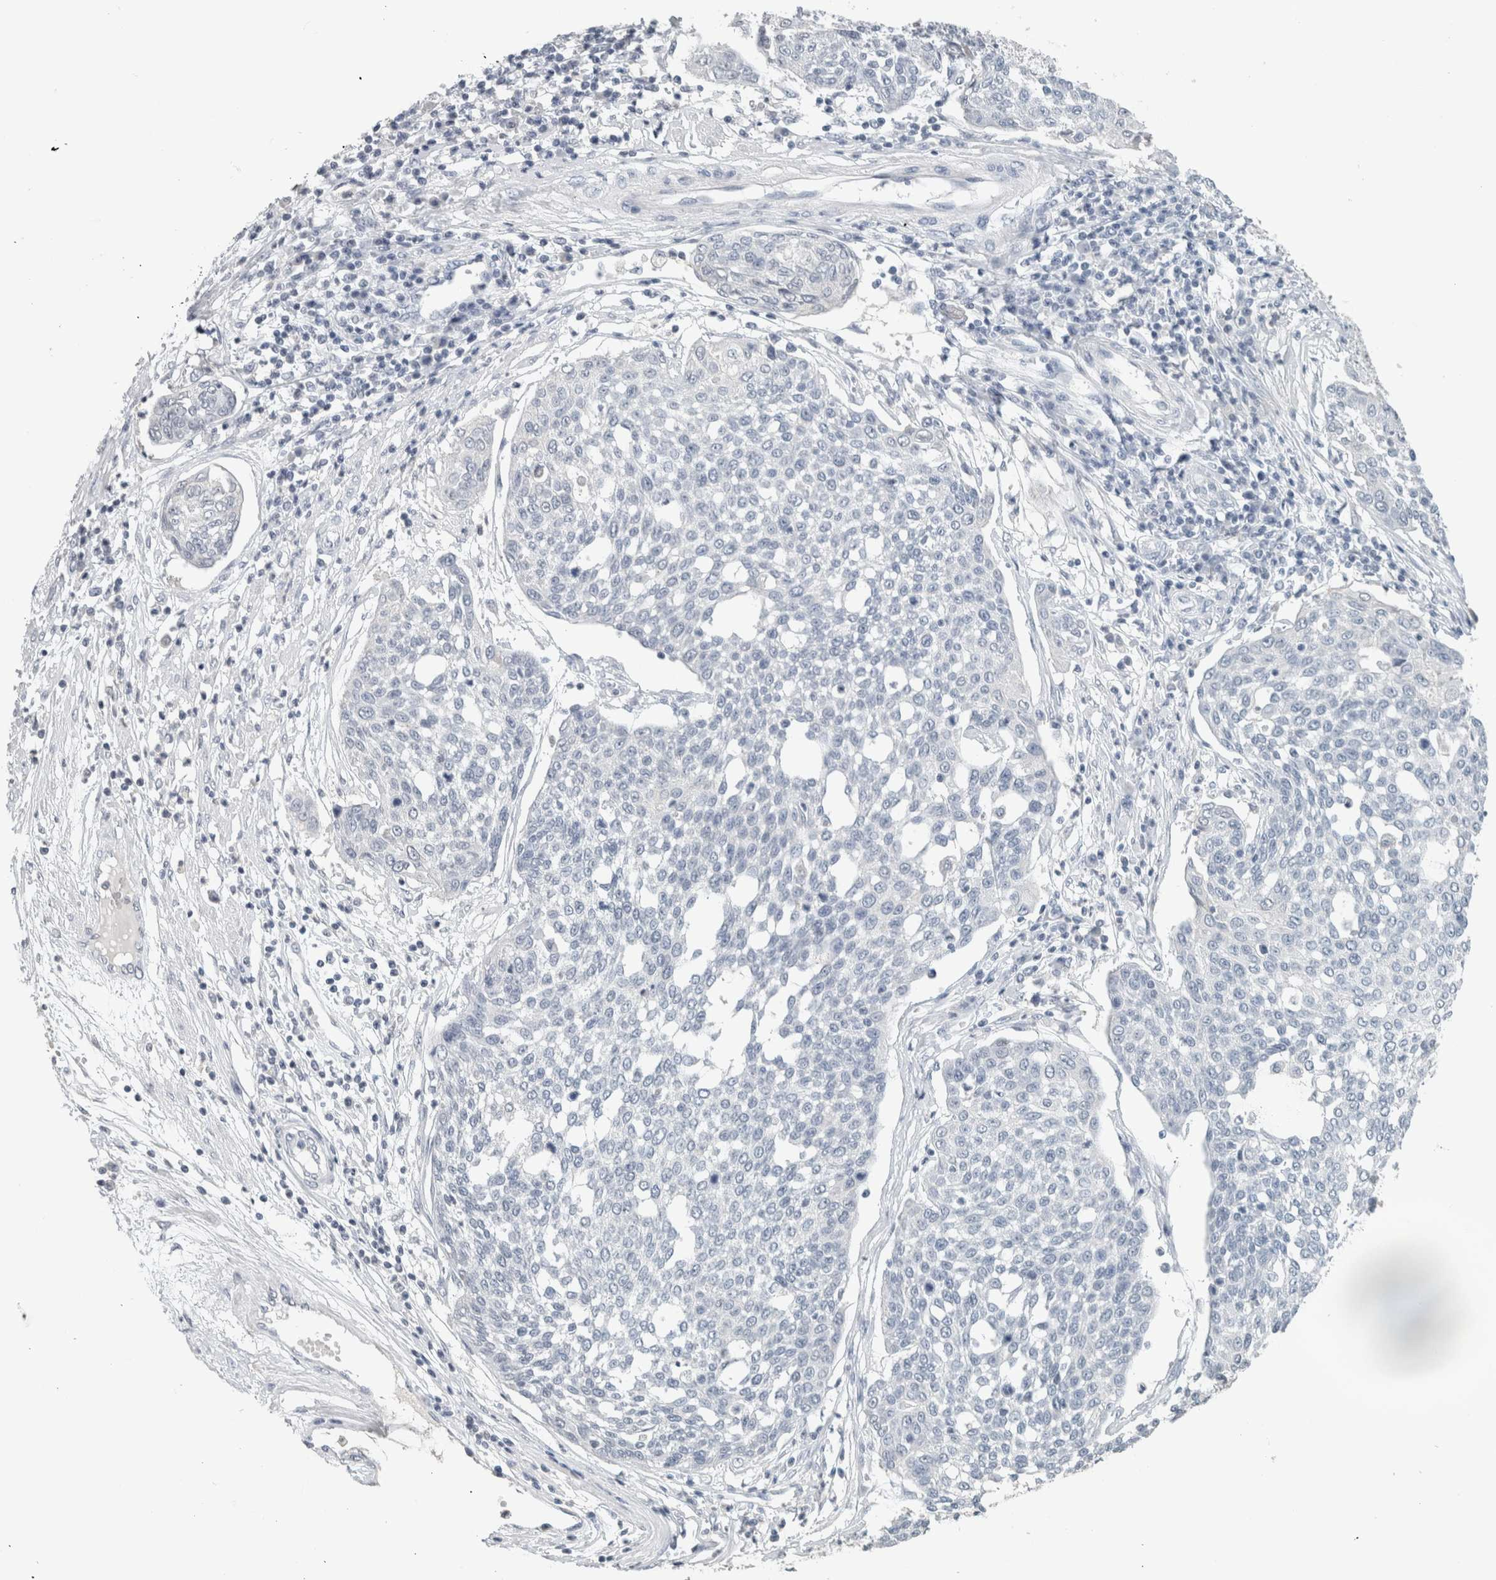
{"staining": {"intensity": "negative", "quantity": "none", "location": "none"}, "tissue": "cervical cancer", "cell_type": "Tumor cells", "image_type": "cancer", "snomed": [{"axis": "morphology", "description": "Squamous cell carcinoma, NOS"}, {"axis": "topography", "description": "Cervix"}], "caption": "Immunohistochemical staining of cervical cancer (squamous cell carcinoma) reveals no significant expression in tumor cells. Nuclei are stained in blue.", "gene": "CRAT", "patient": {"sex": "female", "age": 34}}